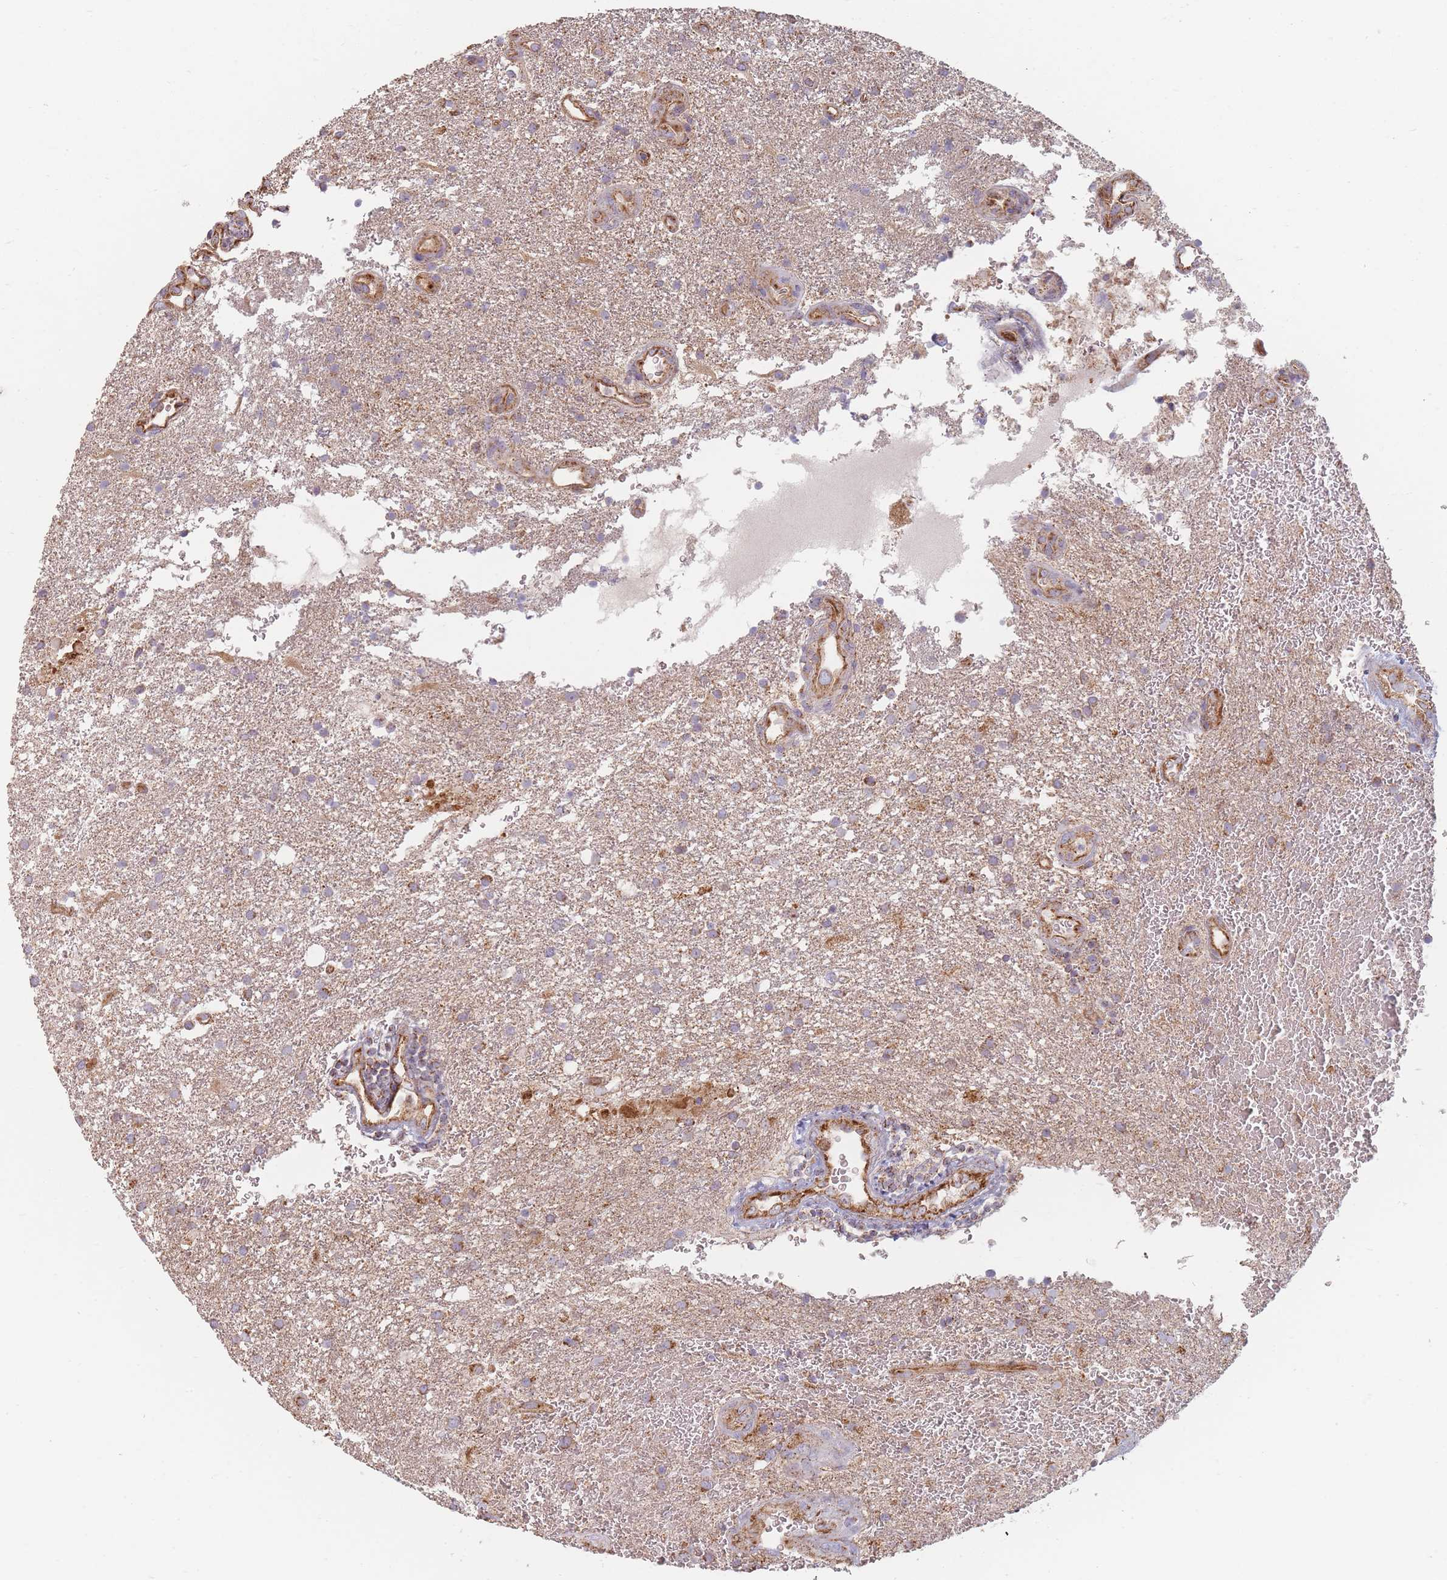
{"staining": {"intensity": "moderate", "quantity": "25%-75%", "location": "cytoplasmic/membranous"}, "tissue": "glioma", "cell_type": "Tumor cells", "image_type": "cancer", "snomed": [{"axis": "morphology", "description": "Glioma, malignant, Low grade"}, {"axis": "topography", "description": "Brain"}], "caption": "Malignant glioma (low-grade) stained with a brown dye shows moderate cytoplasmic/membranous positive expression in approximately 25%-75% of tumor cells.", "gene": "ESRP2", "patient": {"sex": "male", "age": 66}}